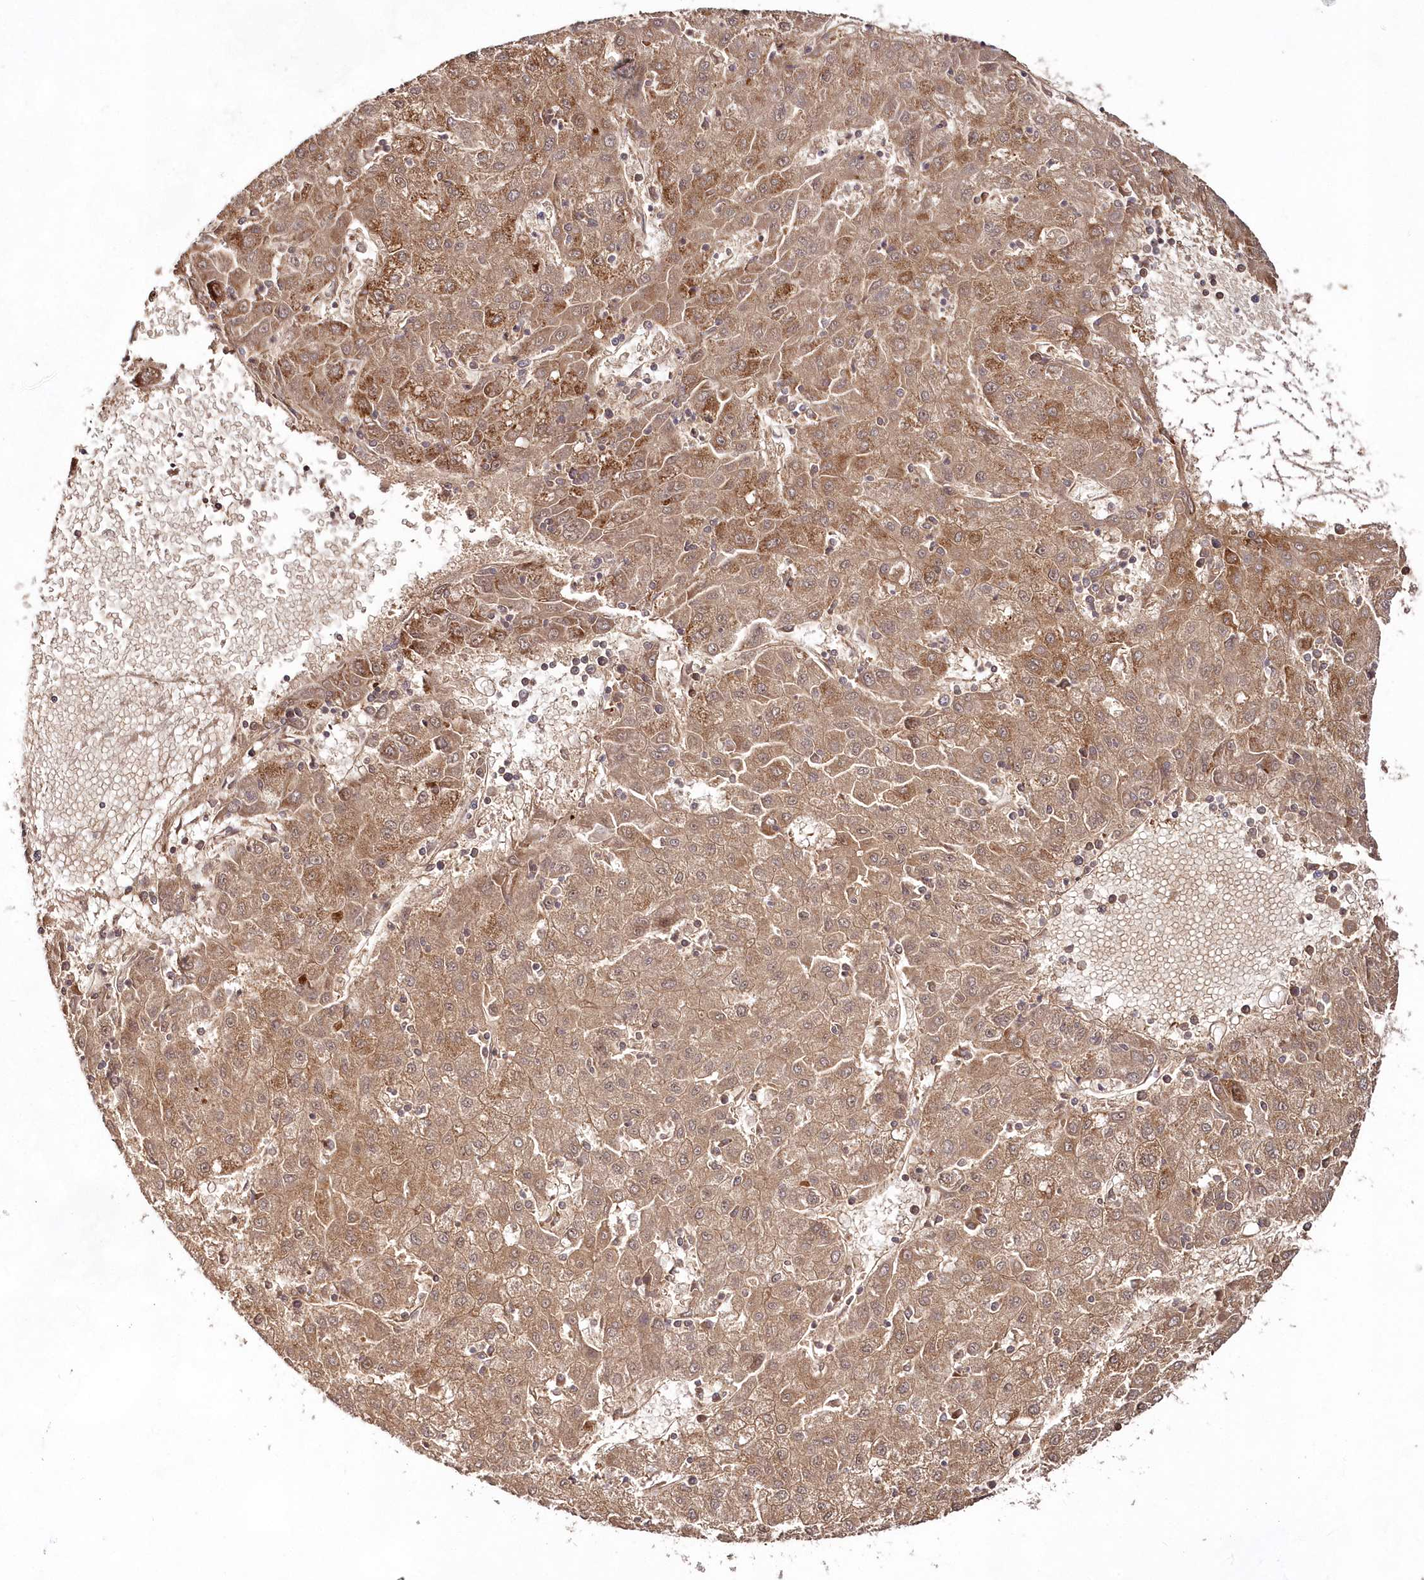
{"staining": {"intensity": "moderate", "quantity": ">75%", "location": "cytoplasmic/membranous"}, "tissue": "liver cancer", "cell_type": "Tumor cells", "image_type": "cancer", "snomed": [{"axis": "morphology", "description": "Carcinoma, Hepatocellular, NOS"}, {"axis": "topography", "description": "Liver"}], "caption": "Immunohistochemical staining of liver hepatocellular carcinoma shows medium levels of moderate cytoplasmic/membranous staining in approximately >75% of tumor cells. (brown staining indicates protein expression, while blue staining denotes nuclei).", "gene": "IMPA1", "patient": {"sex": "male", "age": 72}}